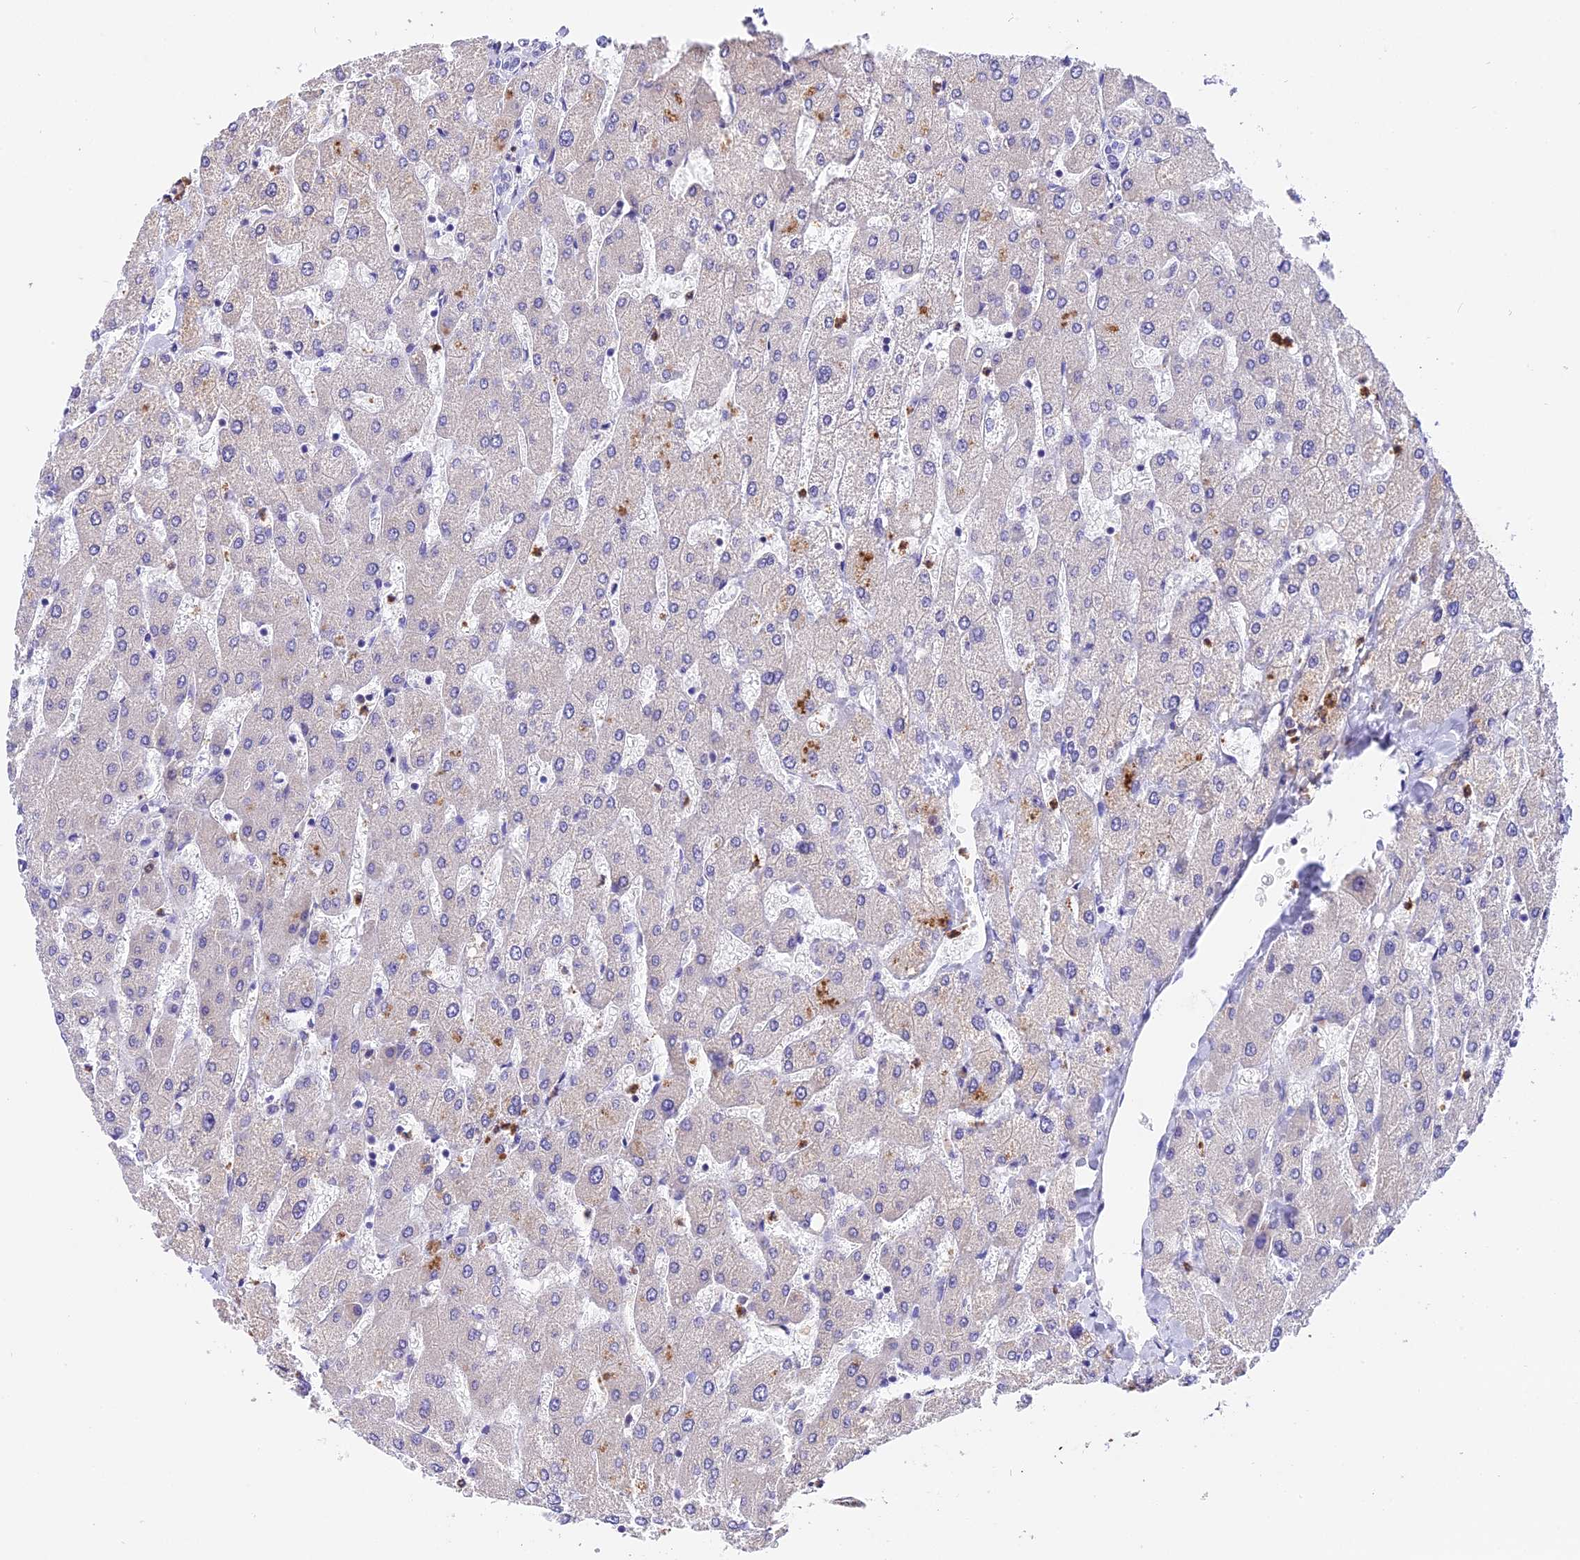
{"staining": {"intensity": "negative", "quantity": "none", "location": "none"}, "tissue": "liver", "cell_type": "Cholangiocytes", "image_type": "normal", "snomed": [{"axis": "morphology", "description": "Normal tissue, NOS"}, {"axis": "topography", "description": "Liver"}], "caption": "Immunohistochemistry of normal liver reveals no staining in cholangiocytes.", "gene": "MAP3K7CL", "patient": {"sex": "male", "age": 55}}